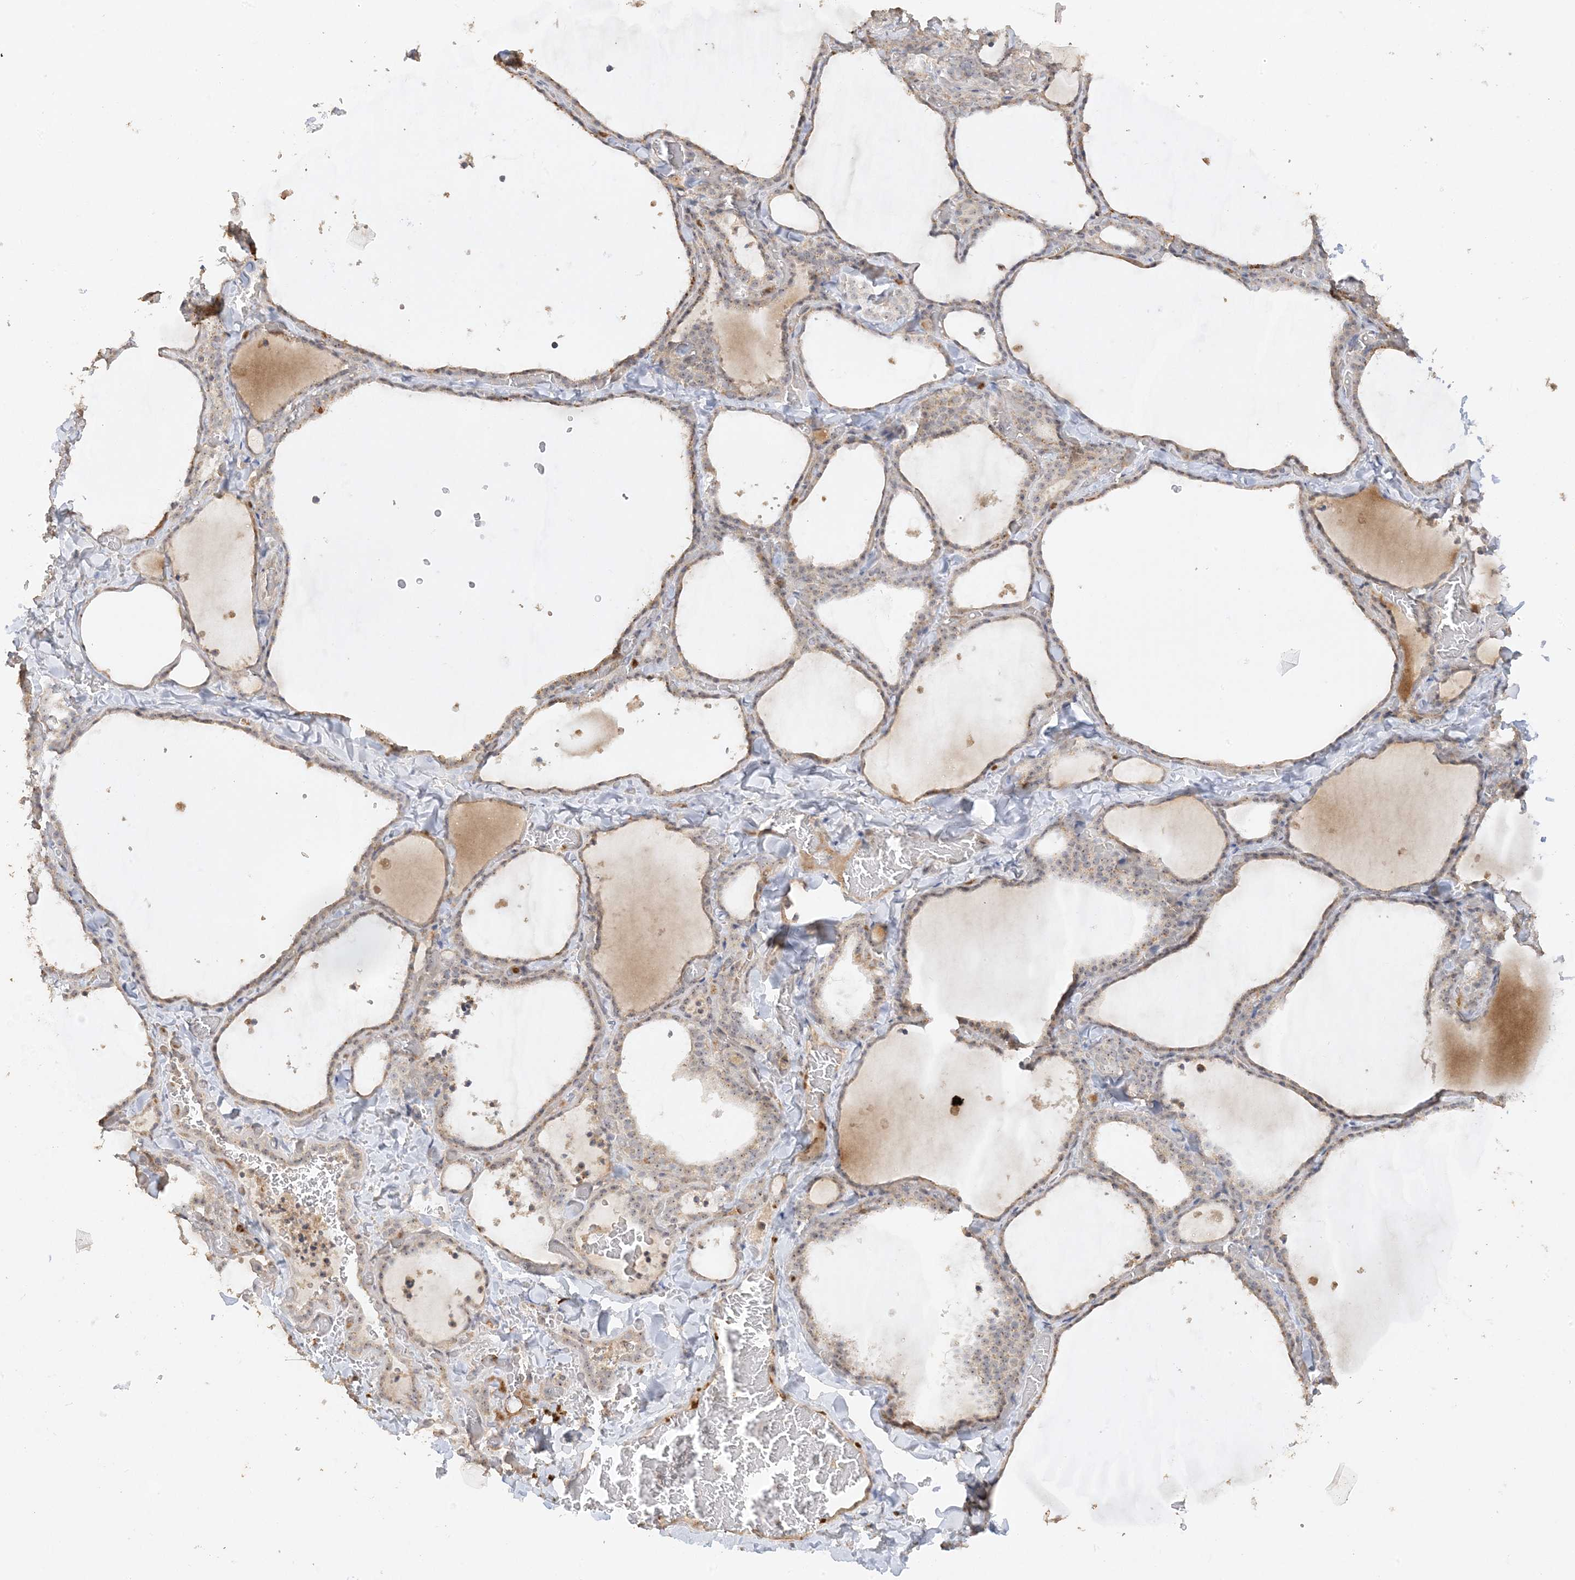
{"staining": {"intensity": "moderate", "quantity": "25%-75%", "location": "cytoplasmic/membranous,nuclear"}, "tissue": "thyroid gland", "cell_type": "Glandular cells", "image_type": "normal", "snomed": [{"axis": "morphology", "description": "Normal tissue, NOS"}, {"axis": "topography", "description": "Thyroid gland"}], "caption": "Glandular cells reveal medium levels of moderate cytoplasmic/membranous,nuclear staining in about 25%-75% of cells in unremarkable thyroid gland. Using DAB (3,3'-diaminobenzidine) (brown) and hematoxylin (blue) stains, captured at high magnification using brightfield microscopy.", "gene": "DDX18", "patient": {"sex": "female", "age": 22}}